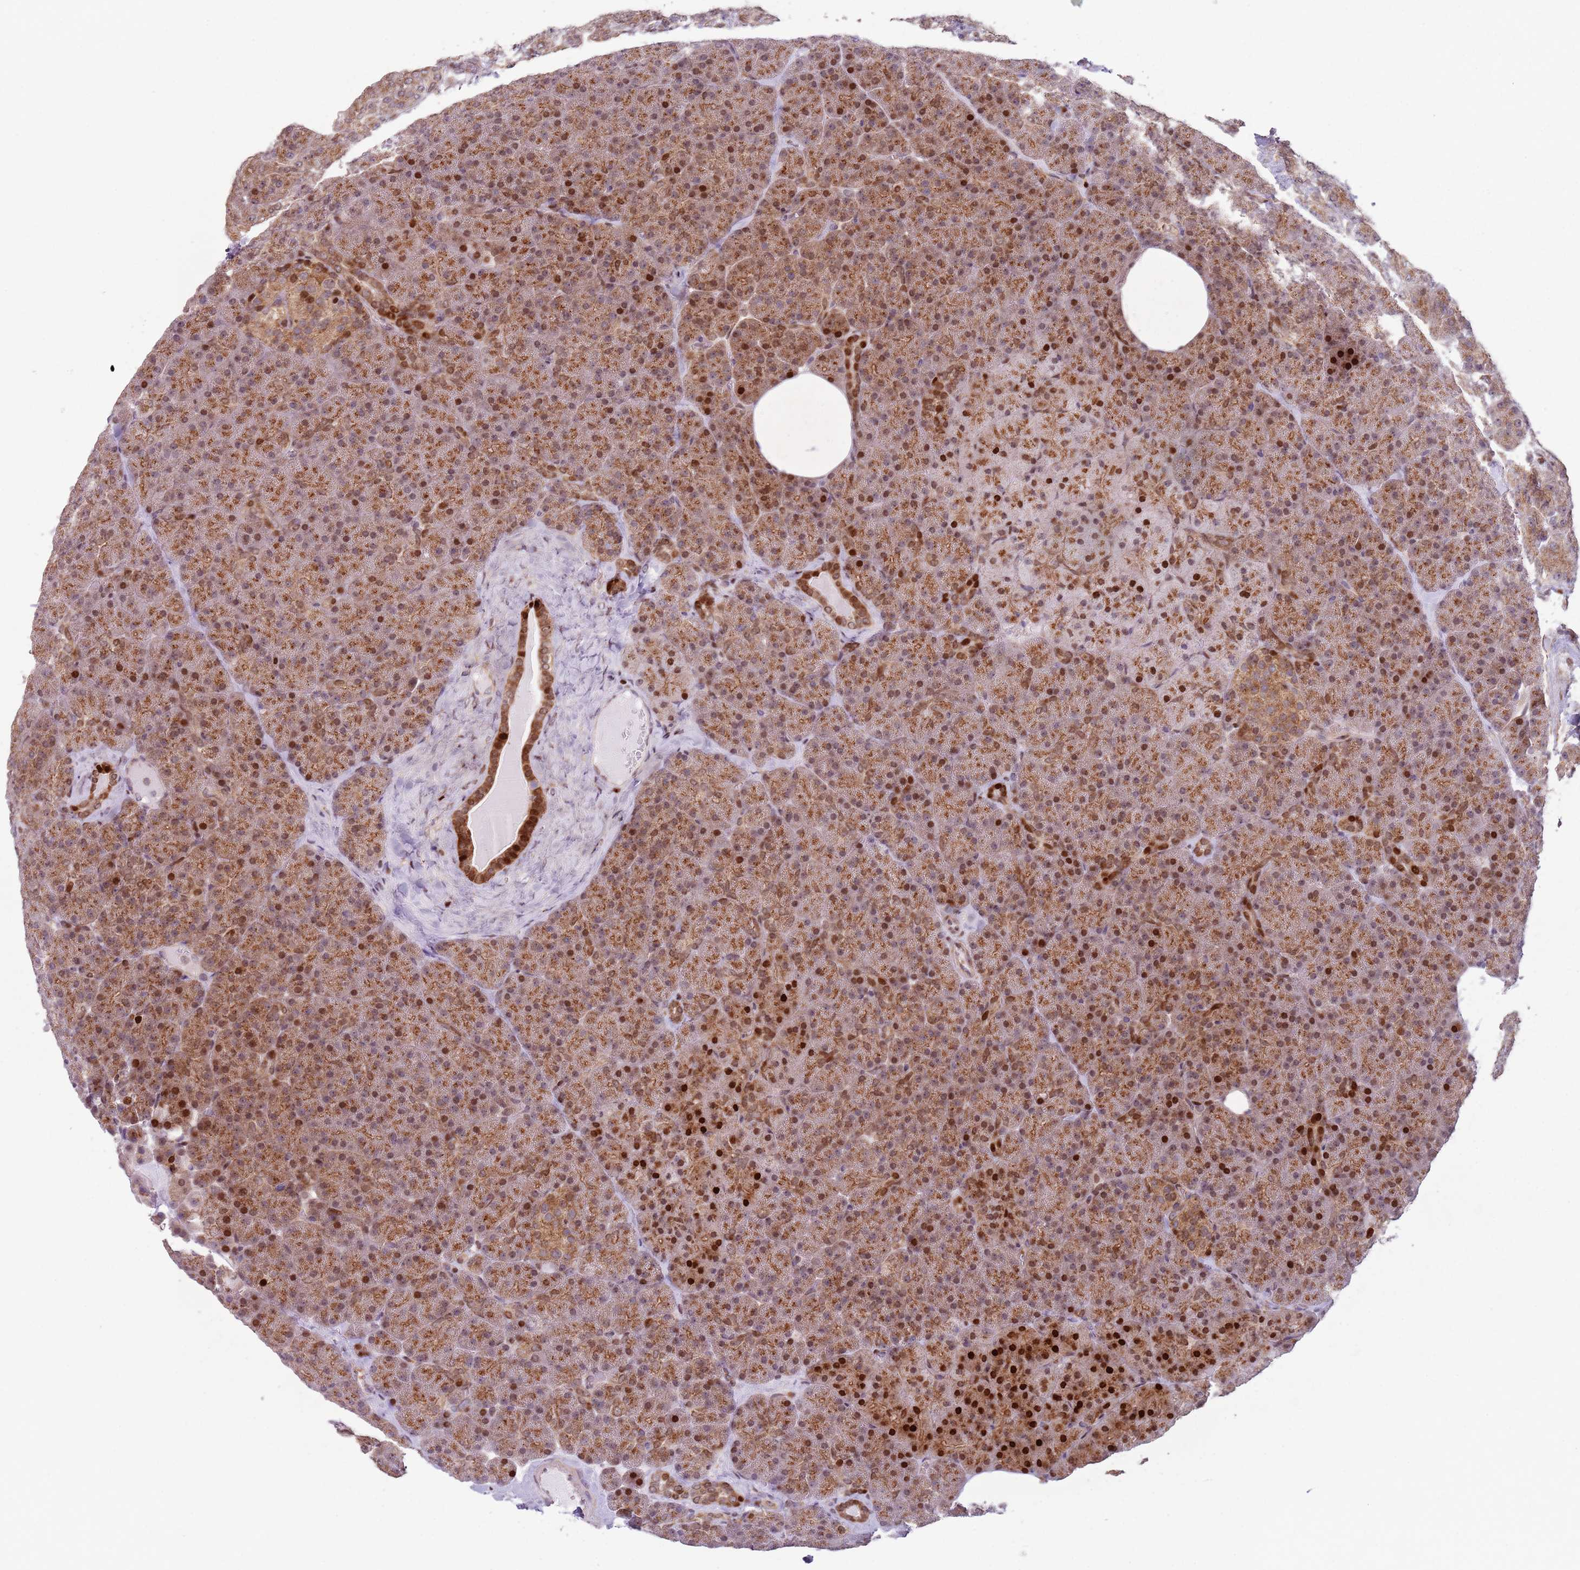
{"staining": {"intensity": "strong", "quantity": ">75%", "location": "cytoplasmic/membranous,nuclear"}, "tissue": "pancreas", "cell_type": "Exocrine glandular cells", "image_type": "normal", "snomed": [{"axis": "morphology", "description": "Normal tissue, NOS"}, {"axis": "morphology", "description": "Carcinoid, malignant, NOS"}, {"axis": "topography", "description": "Pancreas"}], "caption": "This micrograph shows benign pancreas stained with IHC to label a protein in brown. The cytoplasmic/membranous,nuclear of exocrine glandular cells show strong positivity for the protein. Nuclei are counter-stained blue.", "gene": "HNRNPLL", "patient": {"sex": "female", "age": 35}}